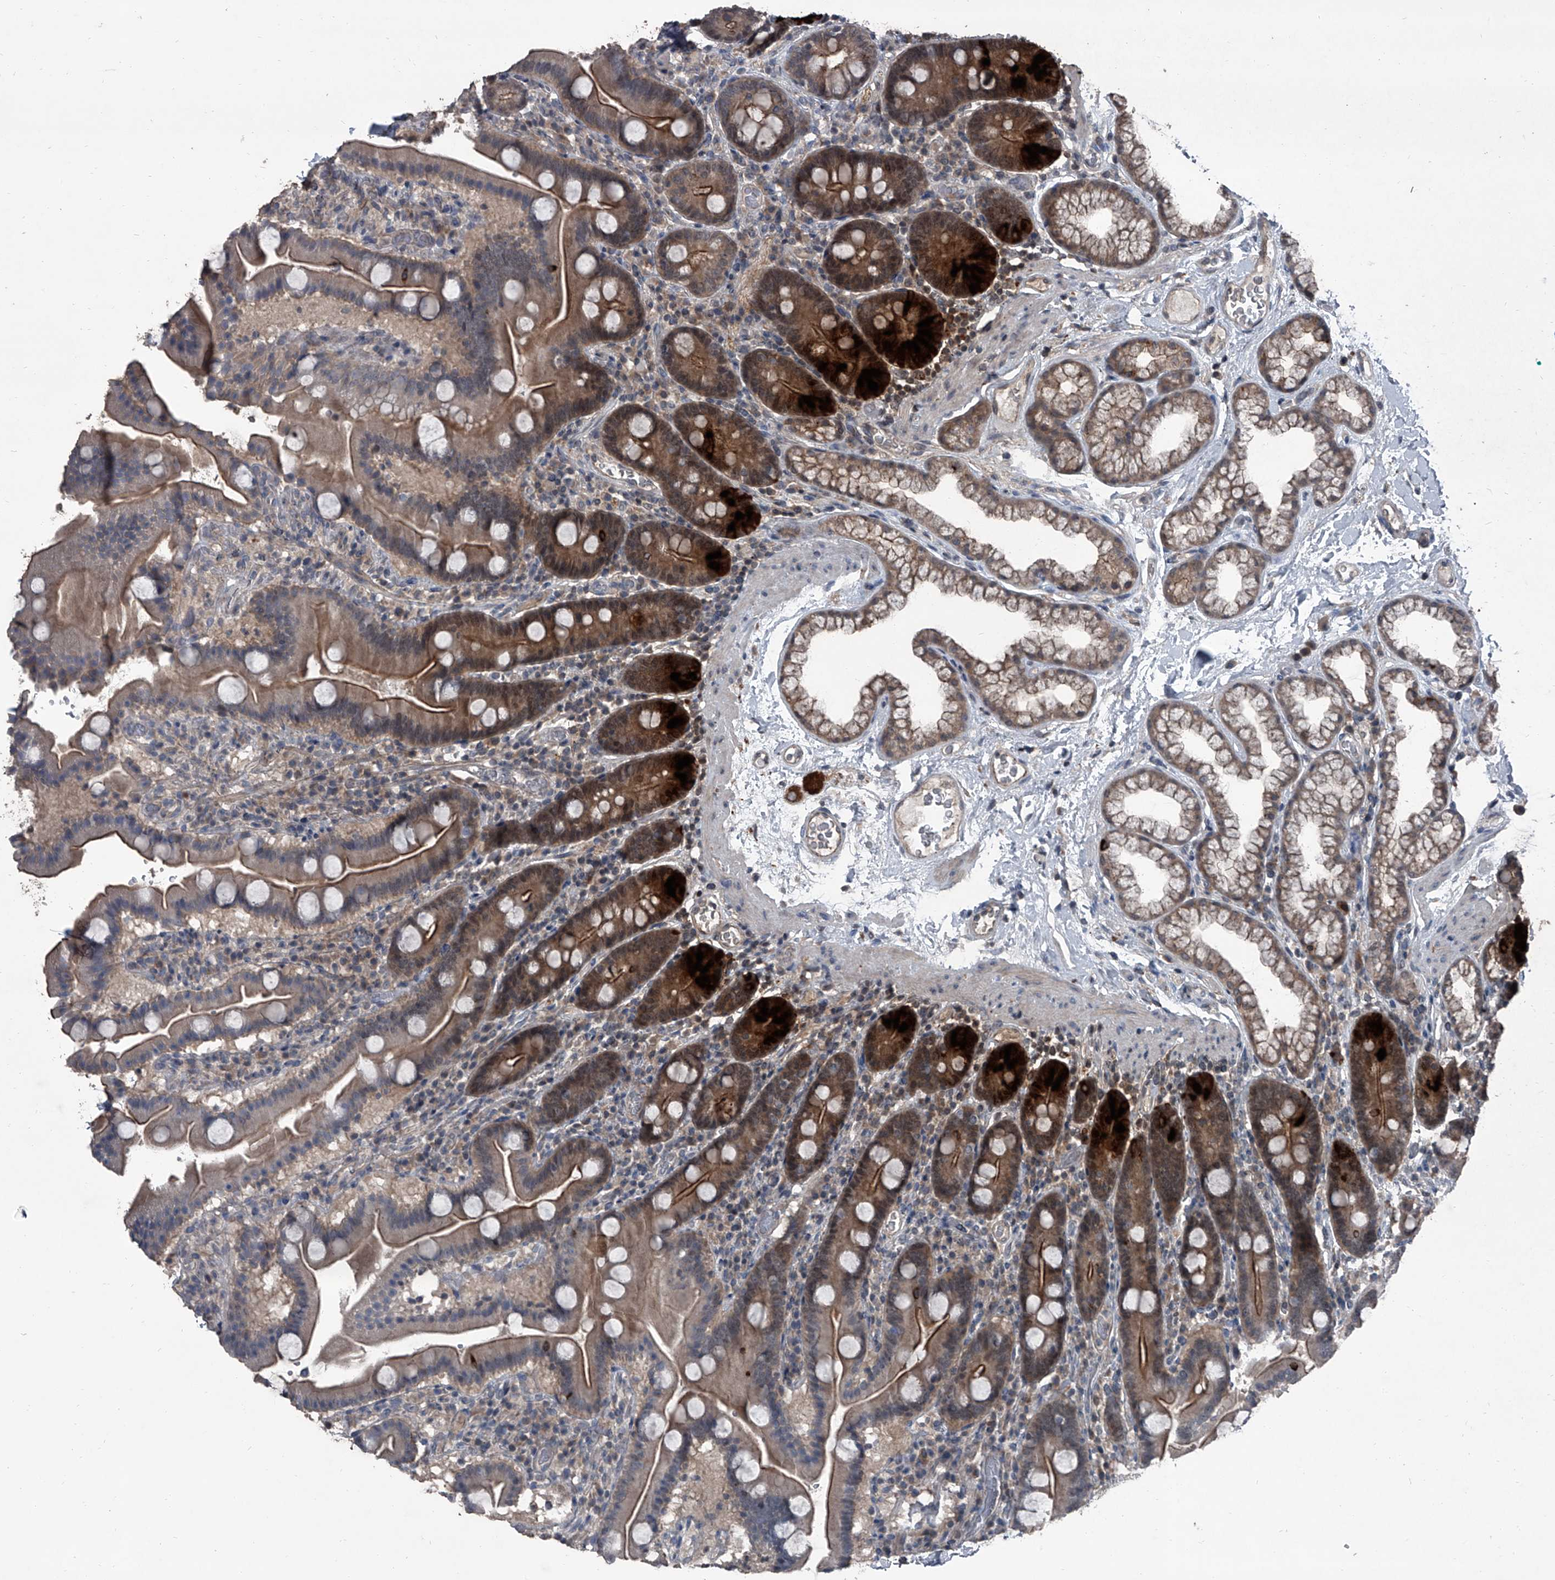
{"staining": {"intensity": "strong", "quantity": "25%-75%", "location": "cytoplasmic/membranous"}, "tissue": "duodenum", "cell_type": "Glandular cells", "image_type": "normal", "snomed": [{"axis": "morphology", "description": "Normal tissue, NOS"}, {"axis": "topography", "description": "Duodenum"}], "caption": "Immunohistochemical staining of unremarkable duodenum exhibits high levels of strong cytoplasmic/membranous staining in approximately 25%-75% of glandular cells.", "gene": "OARD1", "patient": {"sex": "male", "age": 55}}